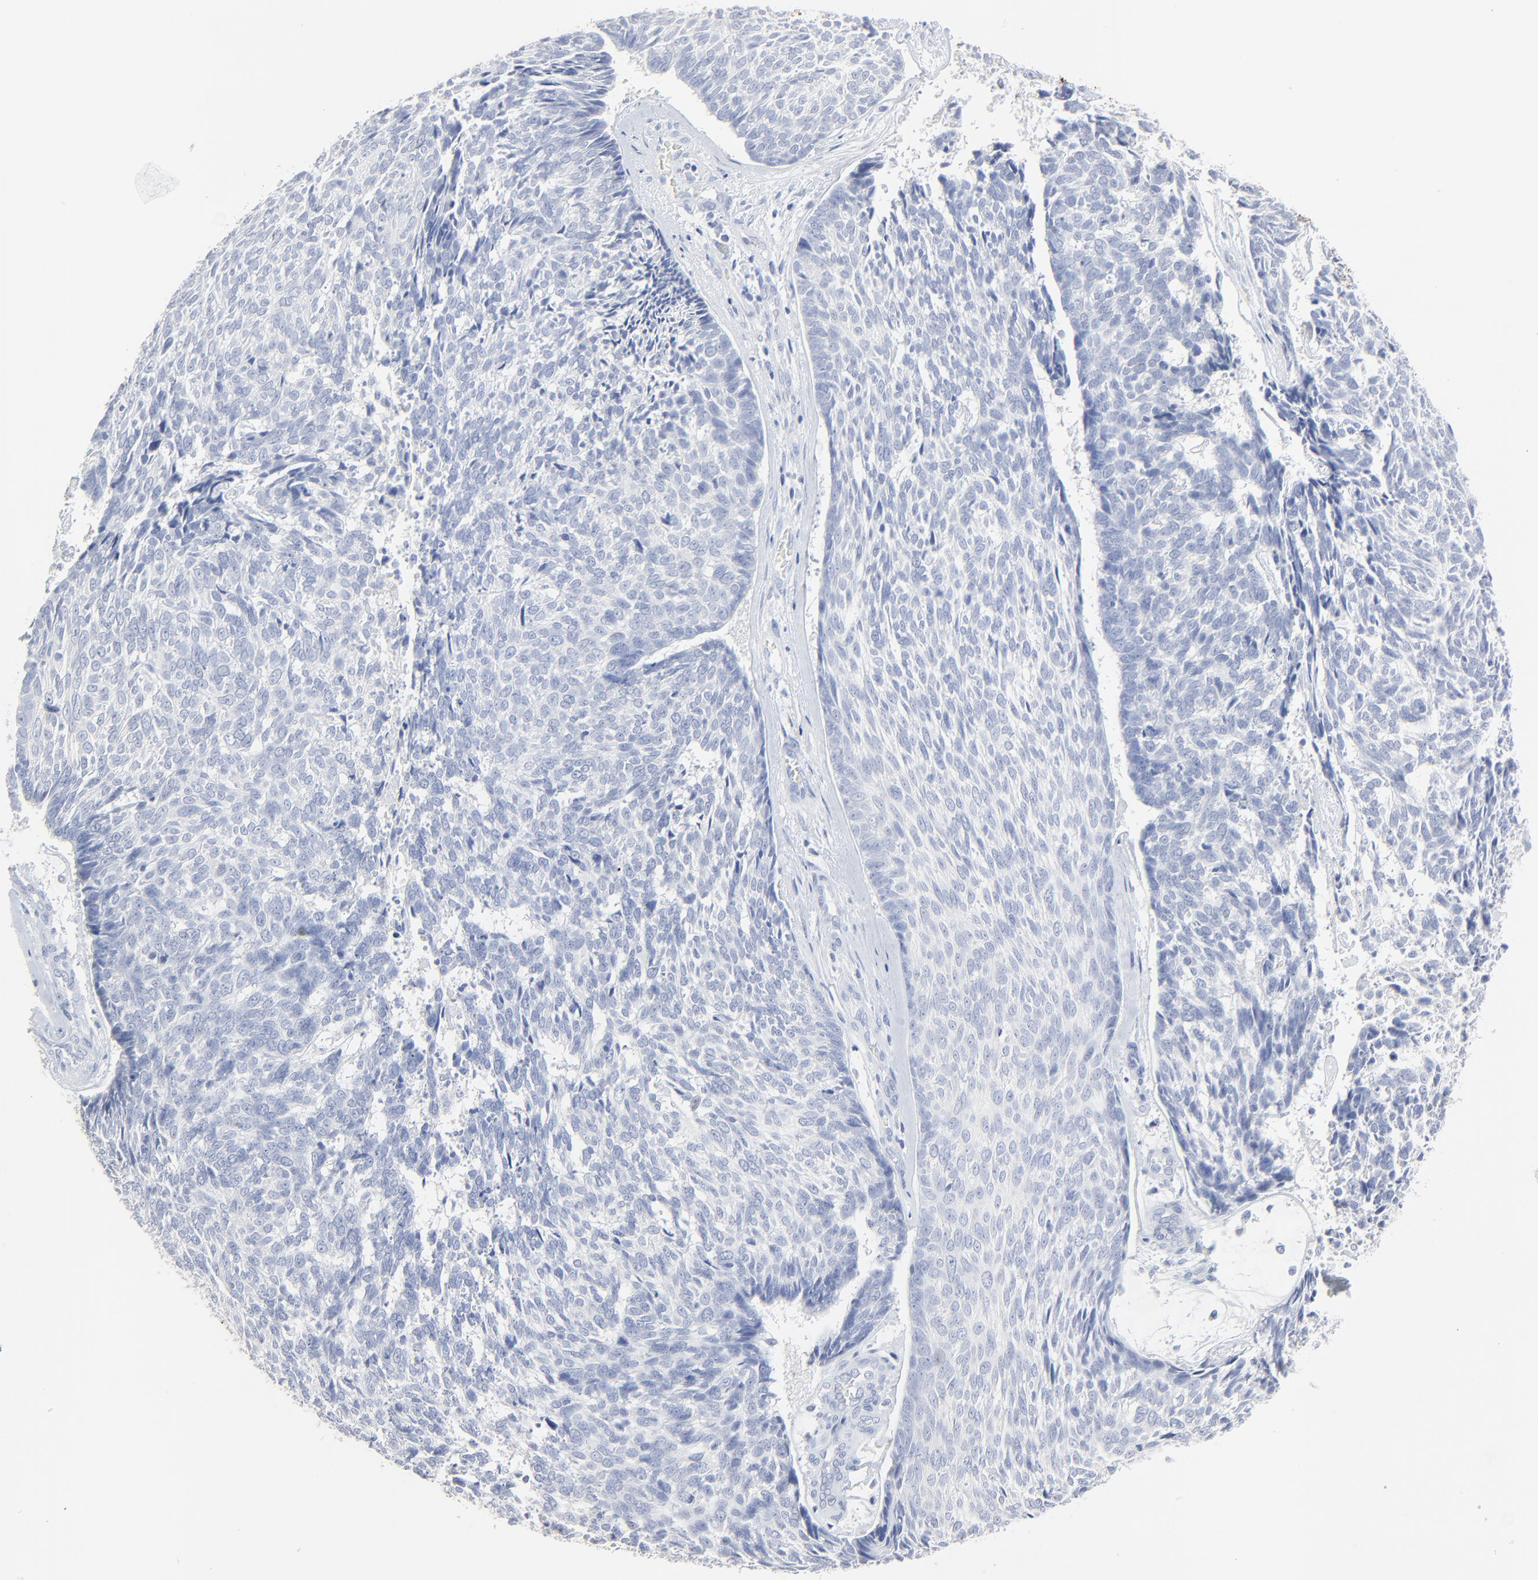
{"staining": {"intensity": "negative", "quantity": "none", "location": "none"}, "tissue": "skin cancer", "cell_type": "Tumor cells", "image_type": "cancer", "snomed": [{"axis": "morphology", "description": "Basal cell carcinoma"}, {"axis": "topography", "description": "Skin"}], "caption": "Image shows no significant protein positivity in tumor cells of skin cancer (basal cell carcinoma).", "gene": "LCN2", "patient": {"sex": "male", "age": 72}}